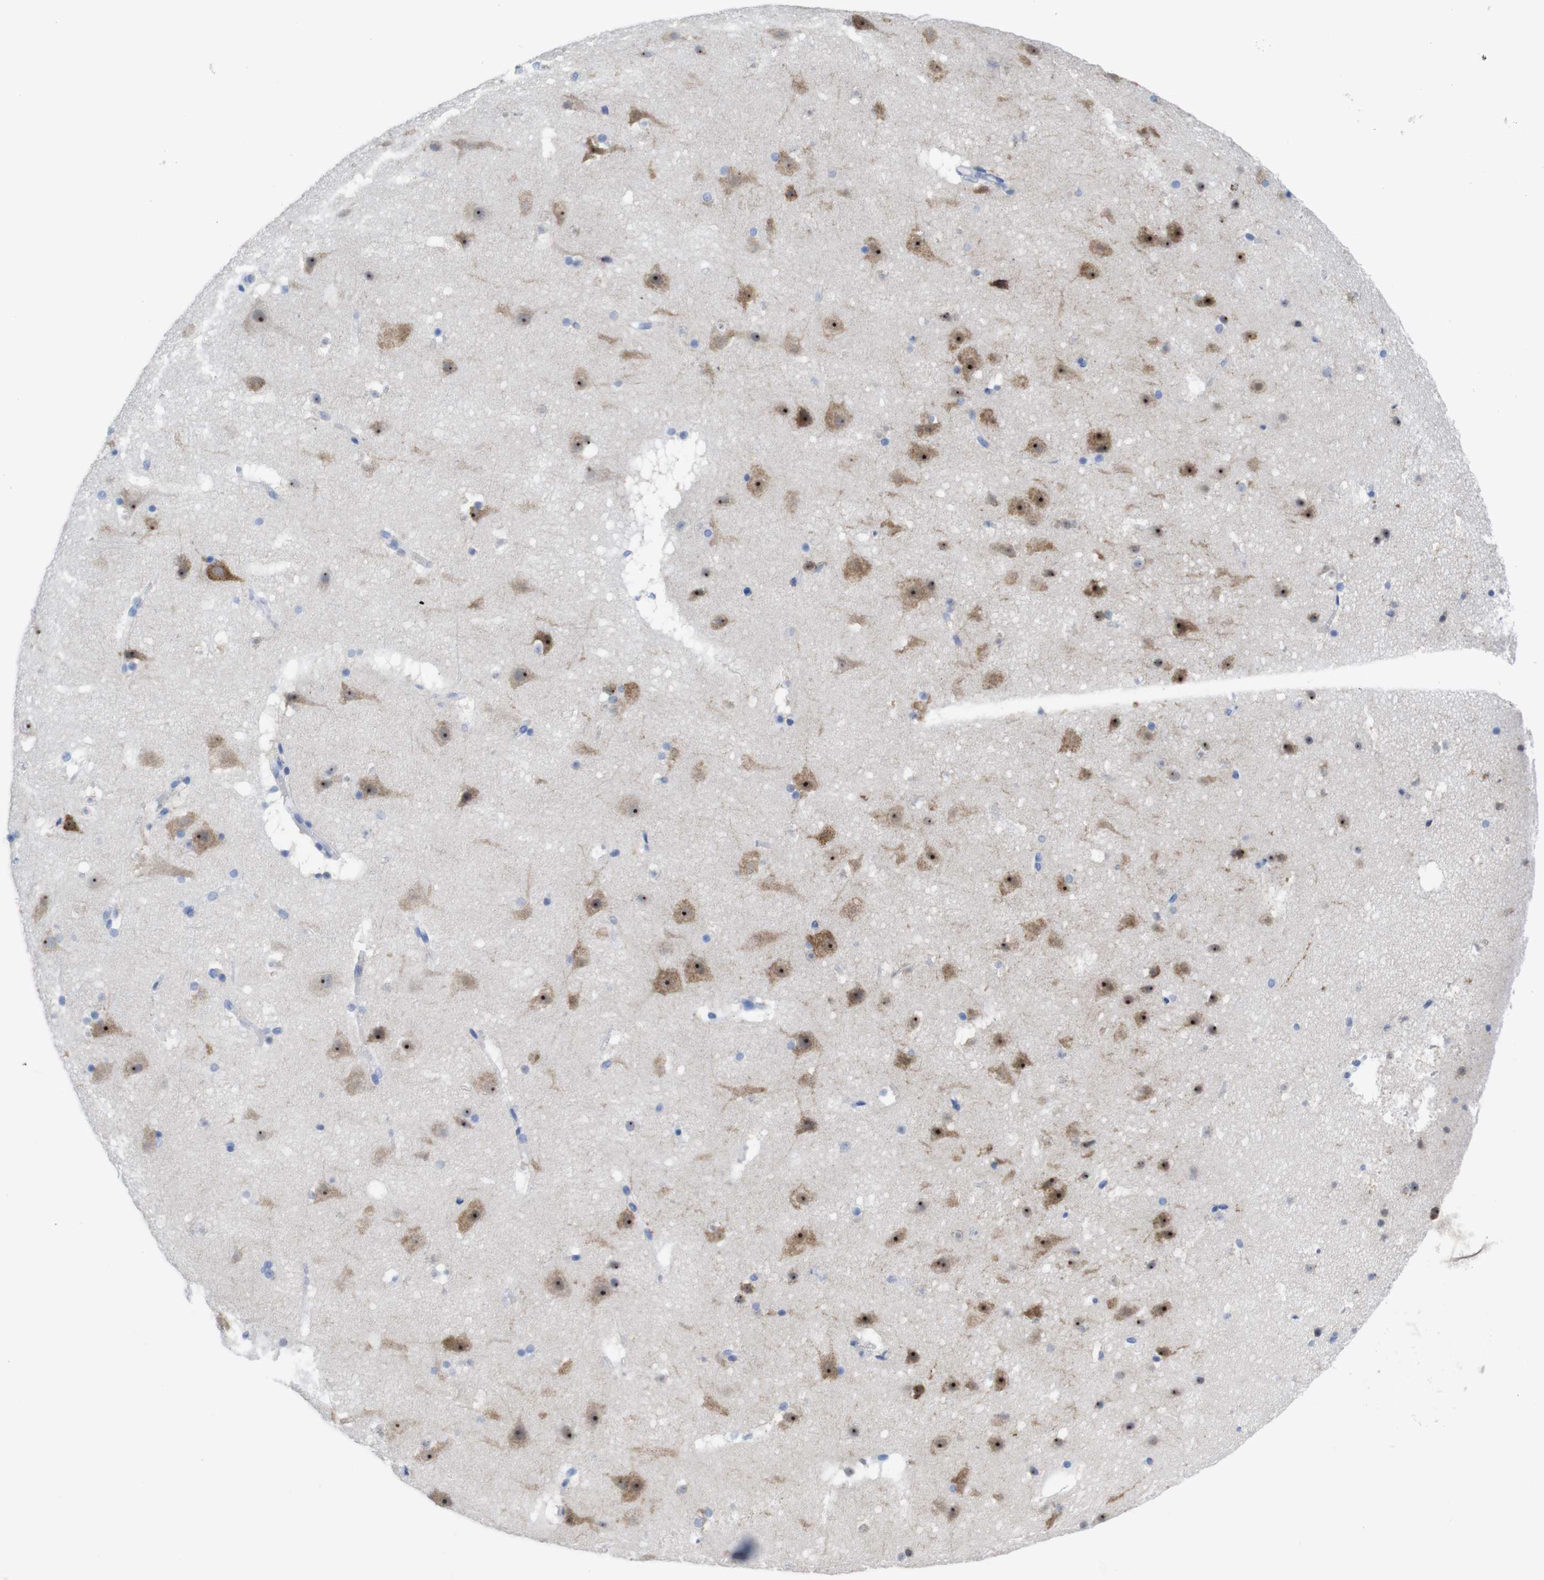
{"staining": {"intensity": "negative", "quantity": "none", "location": "none"}, "tissue": "cerebral cortex", "cell_type": "Endothelial cells", "image_type": "normal", "snomed": [{"axis": "morphology", "description": "Normal tissue, NOS"}, {"axis": "topography", "description": "Cerebral cortex"}], "caption": "Immunohistochemical staining of unremarkable human cerebral cortex reveals no significant staining in endothelial cells. Nuclei are stained in blue.", "gene": "PNMA1", "patient": {"sex": "male", "age": 45}}